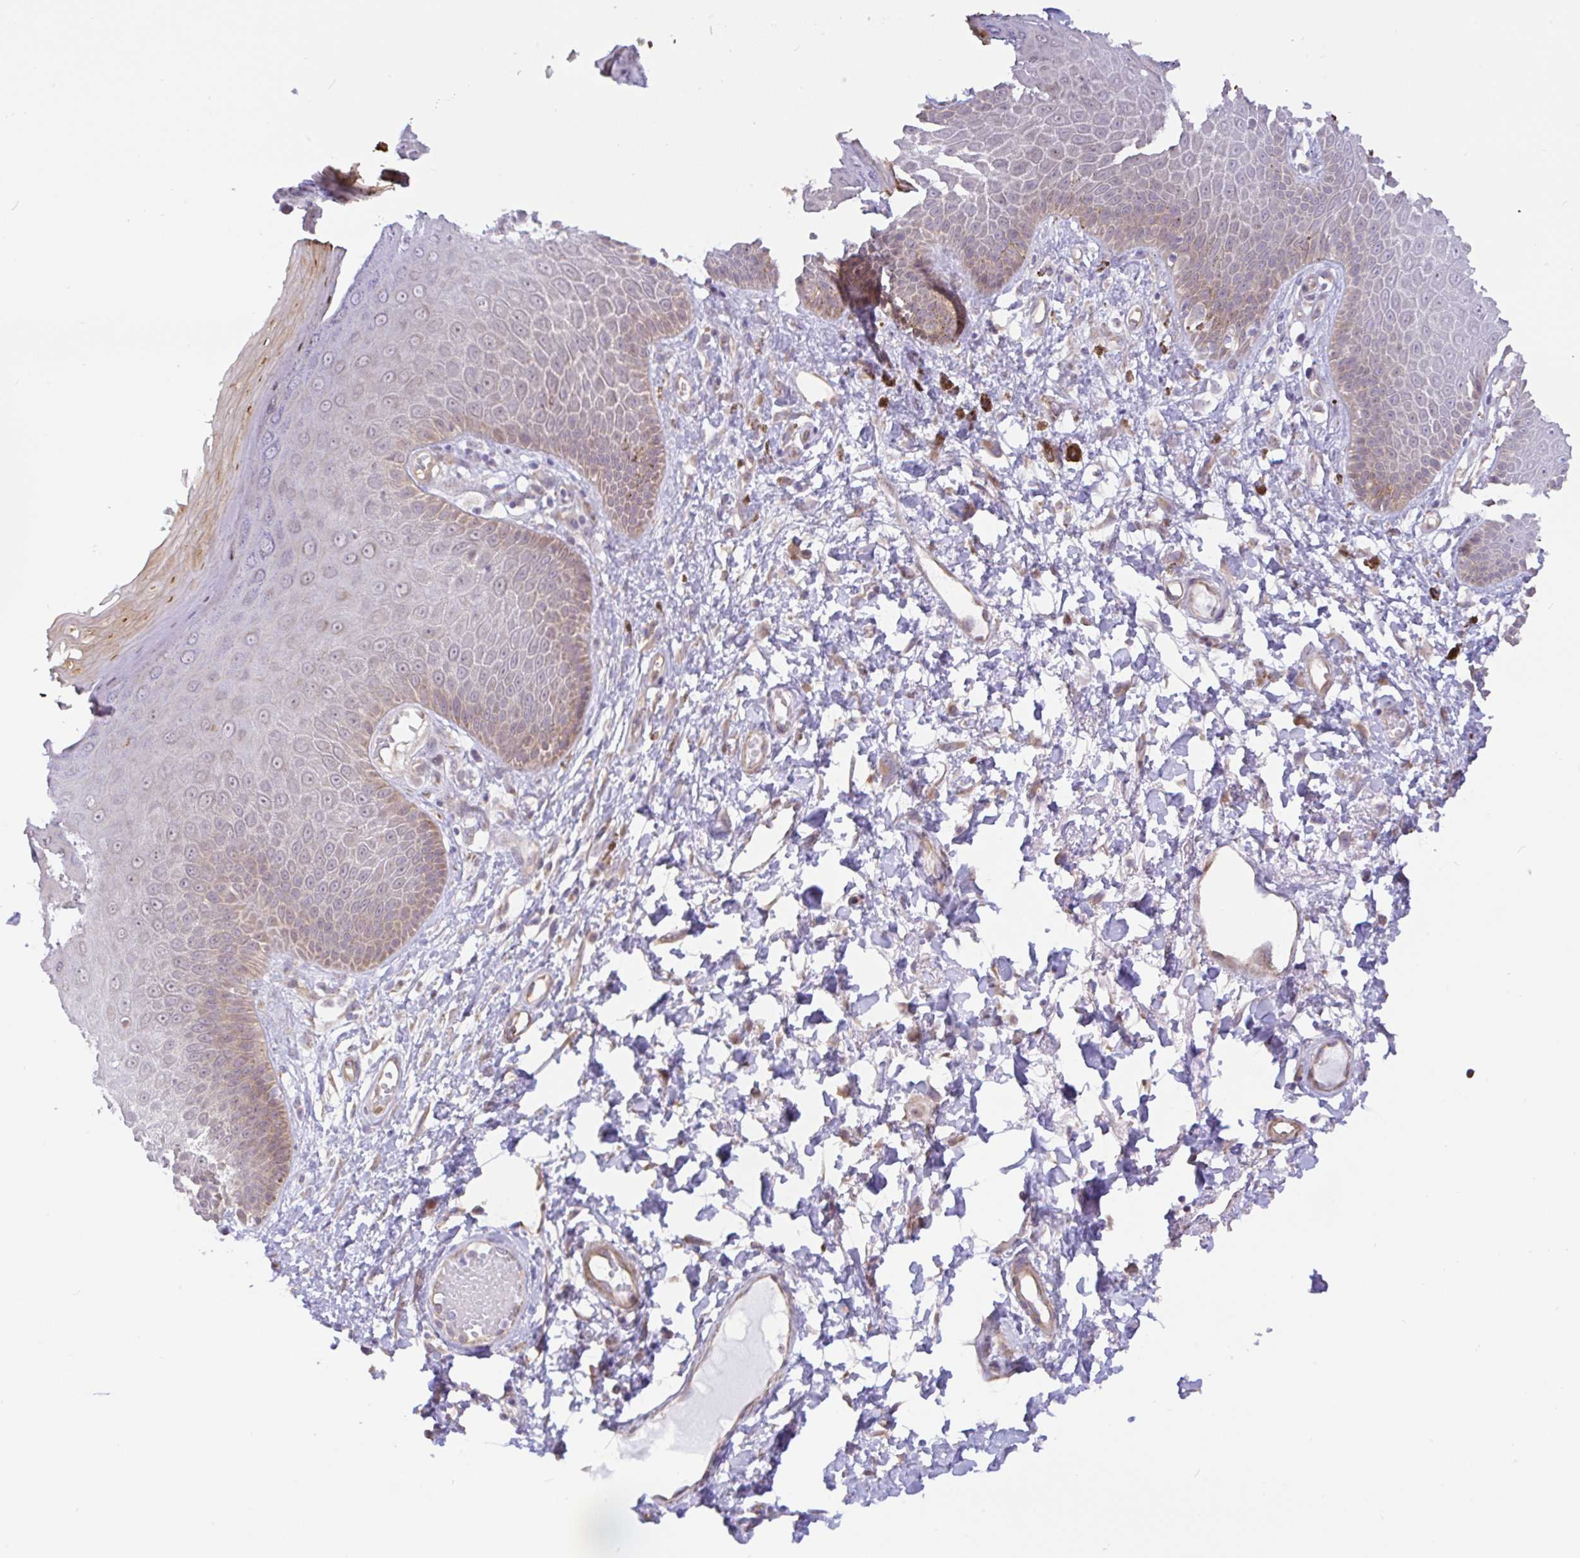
{"staining": {"intensity": "moderate", "quantity": "25%-75%", "location": "cytoplasmic/membranous"}, "tissue": "skin", "cell_type": "Epidermal cells", "image_type": "normal", "snomed": [{"axis": "morphology", "description": "Normal tissue, NOS"}, {"axis": "topography", "description": "Anal"}, {"axis": "topography", "description": "Peripheral nerve tissue"}], "caption": "Protein staining reveals moderate cytoplasmic/membranous expression in about 25%-75% of epidermal cells in normal skin. The protein is shown in brown color, while the nuclei are stained blue.", "gene": "DLEU7", "patient": {"sex": "male", "age": 78}}